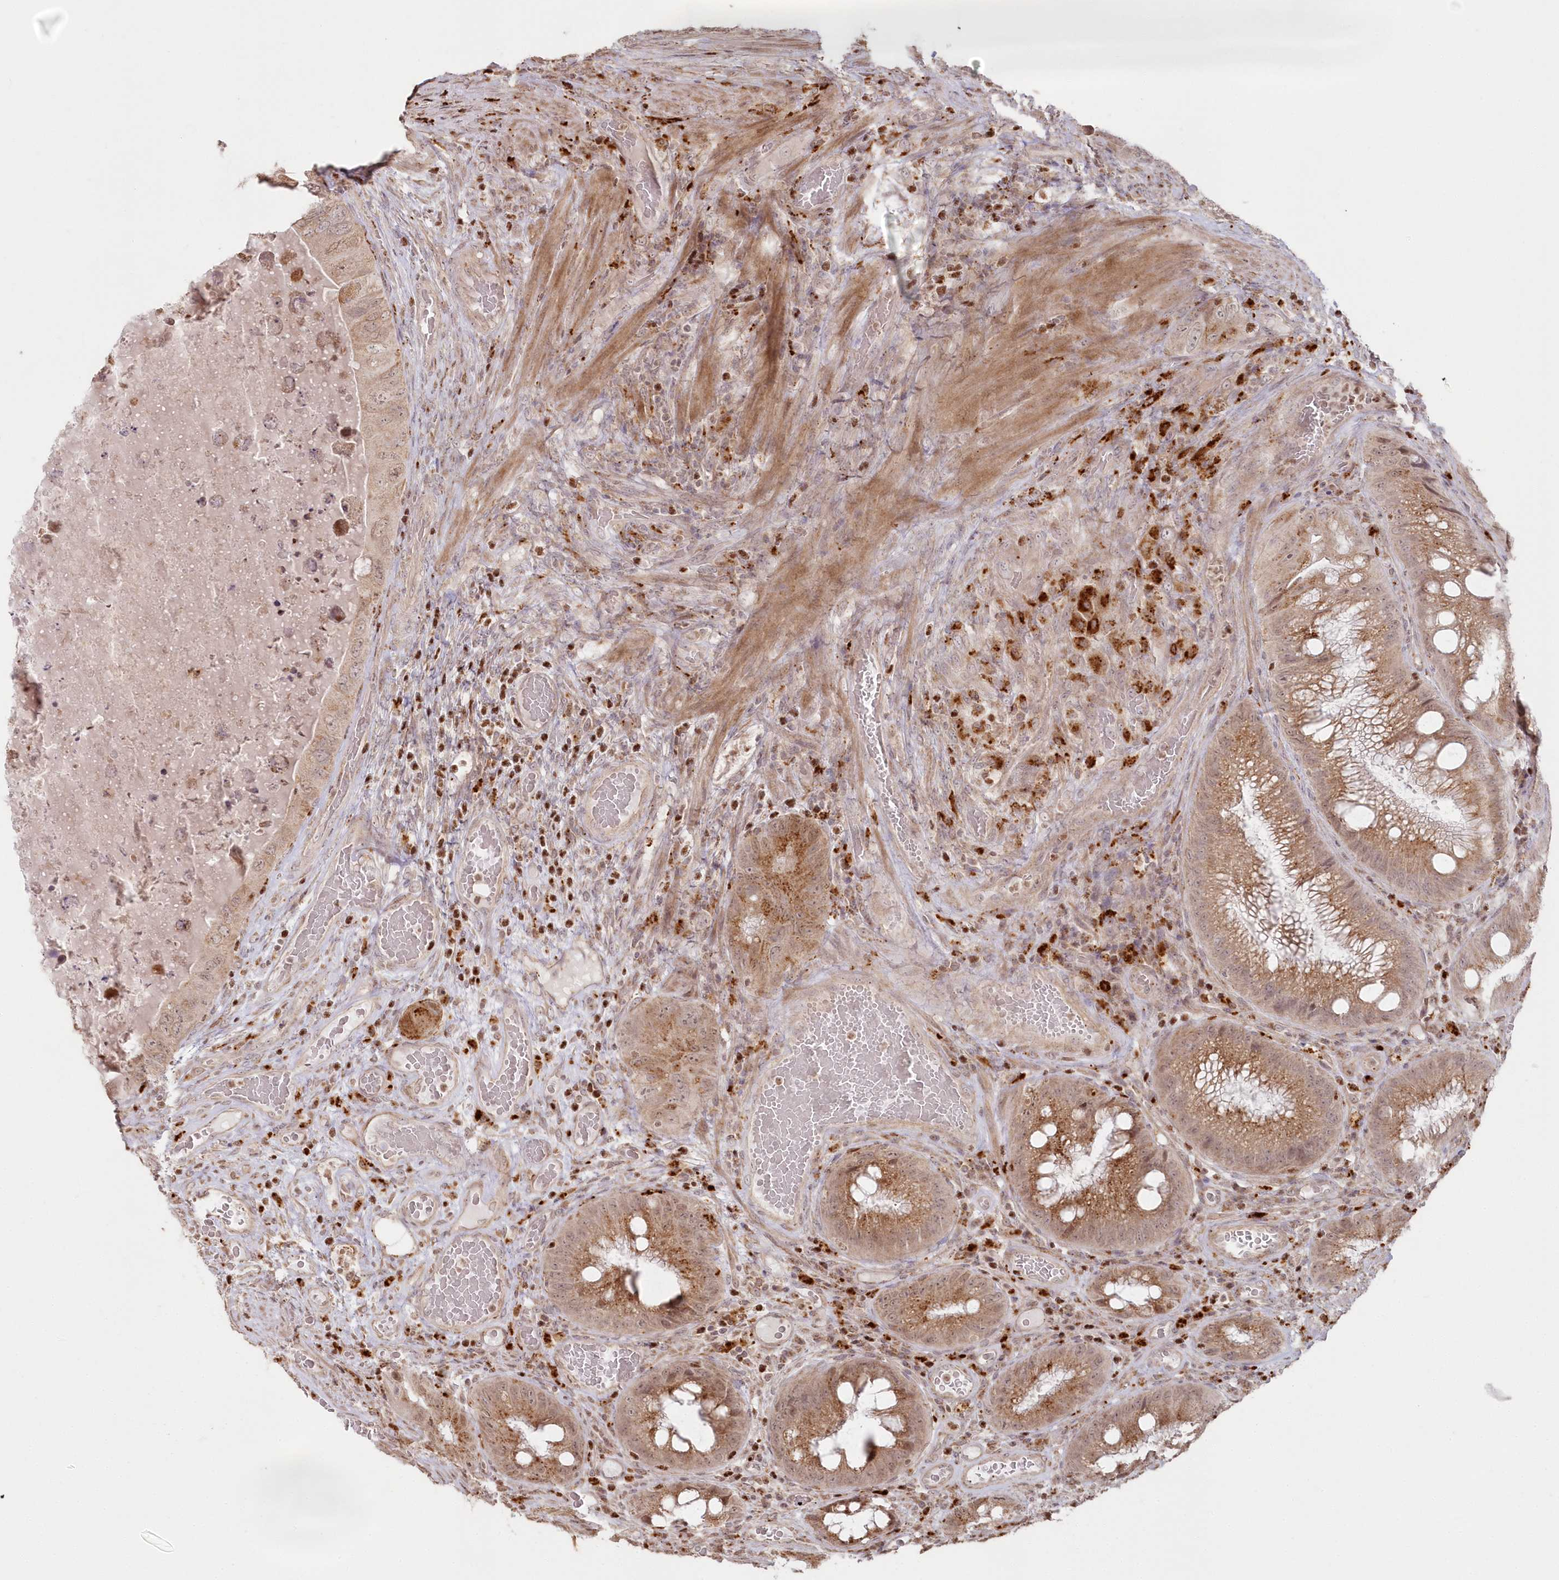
{"staining": {"intensity": "weak", "quantity": ">75%", "location": "cytoplasmic/membranous,nuclear"}, "tissue": "colorectal cancer", "cell_type": "Tumor cells", "image_type": "cancer", "snomed": [{"axis": "morphology", "description": "Adenocarcinoma, NOS"}, {"axis": "topography", "description": "Rectum"}], "caption": "Protein staining demonstrates weak cytoplasmic/membranous and nuclear expression in about >75% of tumor cells in colorectal cancer (adenocarcinoma).", "gene": "ARSB", "patient": {"sex": "male", "age": 63}}